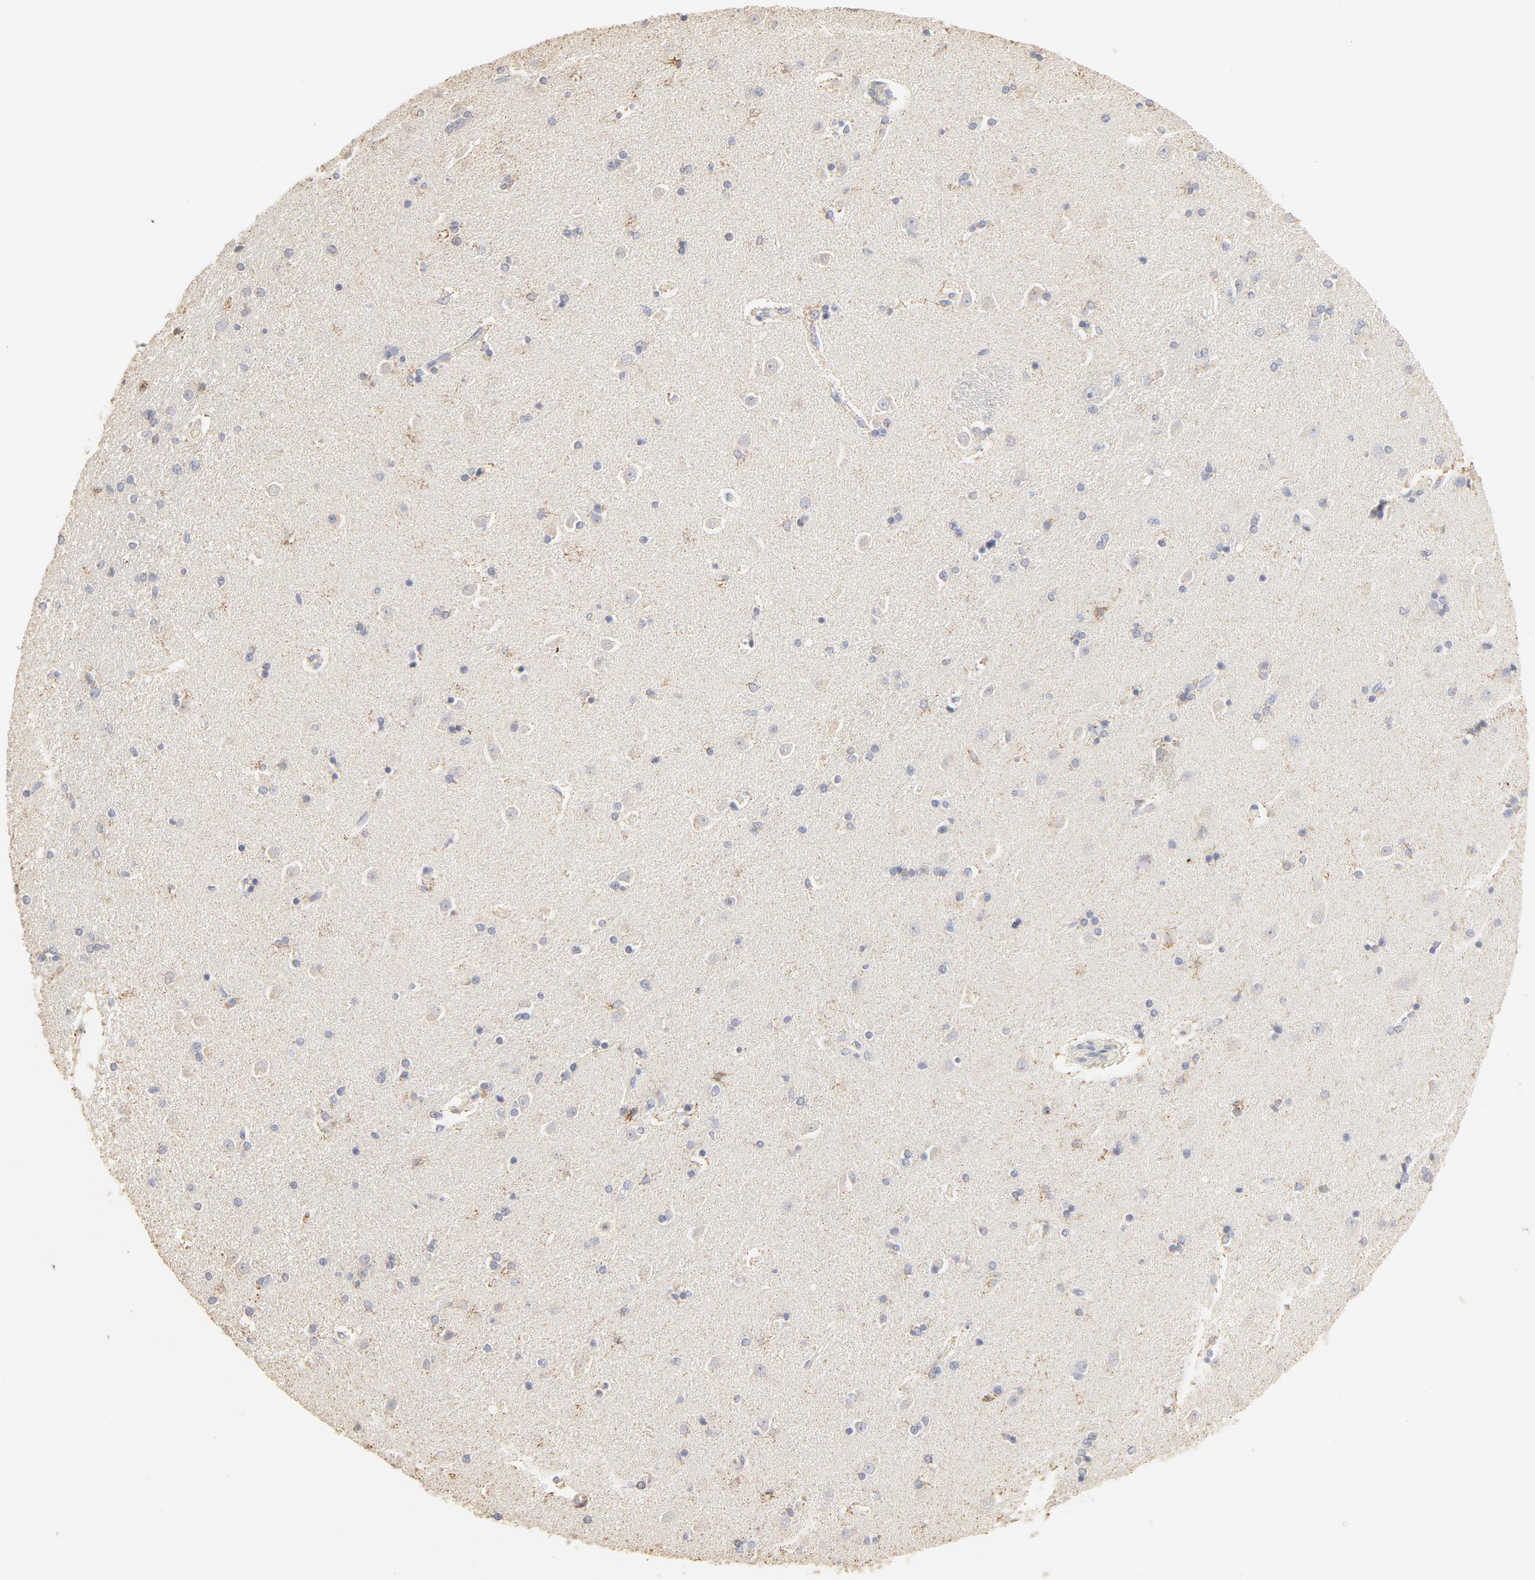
{"staining": {"intensity": "negative", "quantity": "none", "location": "none"}, "tissue": "caudate", "cell_type": "Glial cells", "image_type": "normal", "snomed": [{"axis": "morphology", "description": "Normal tissue, NOS"}, {"axis": "topography", "description": "Lateral ventricle wall"}], "caption": "The image exhibits no staining of glial cells in benign caudate. (DAB IHC with hematoxylin counter stain).", "gene": "FCGBP", "patient": {"sex": "female", "age": 54}}